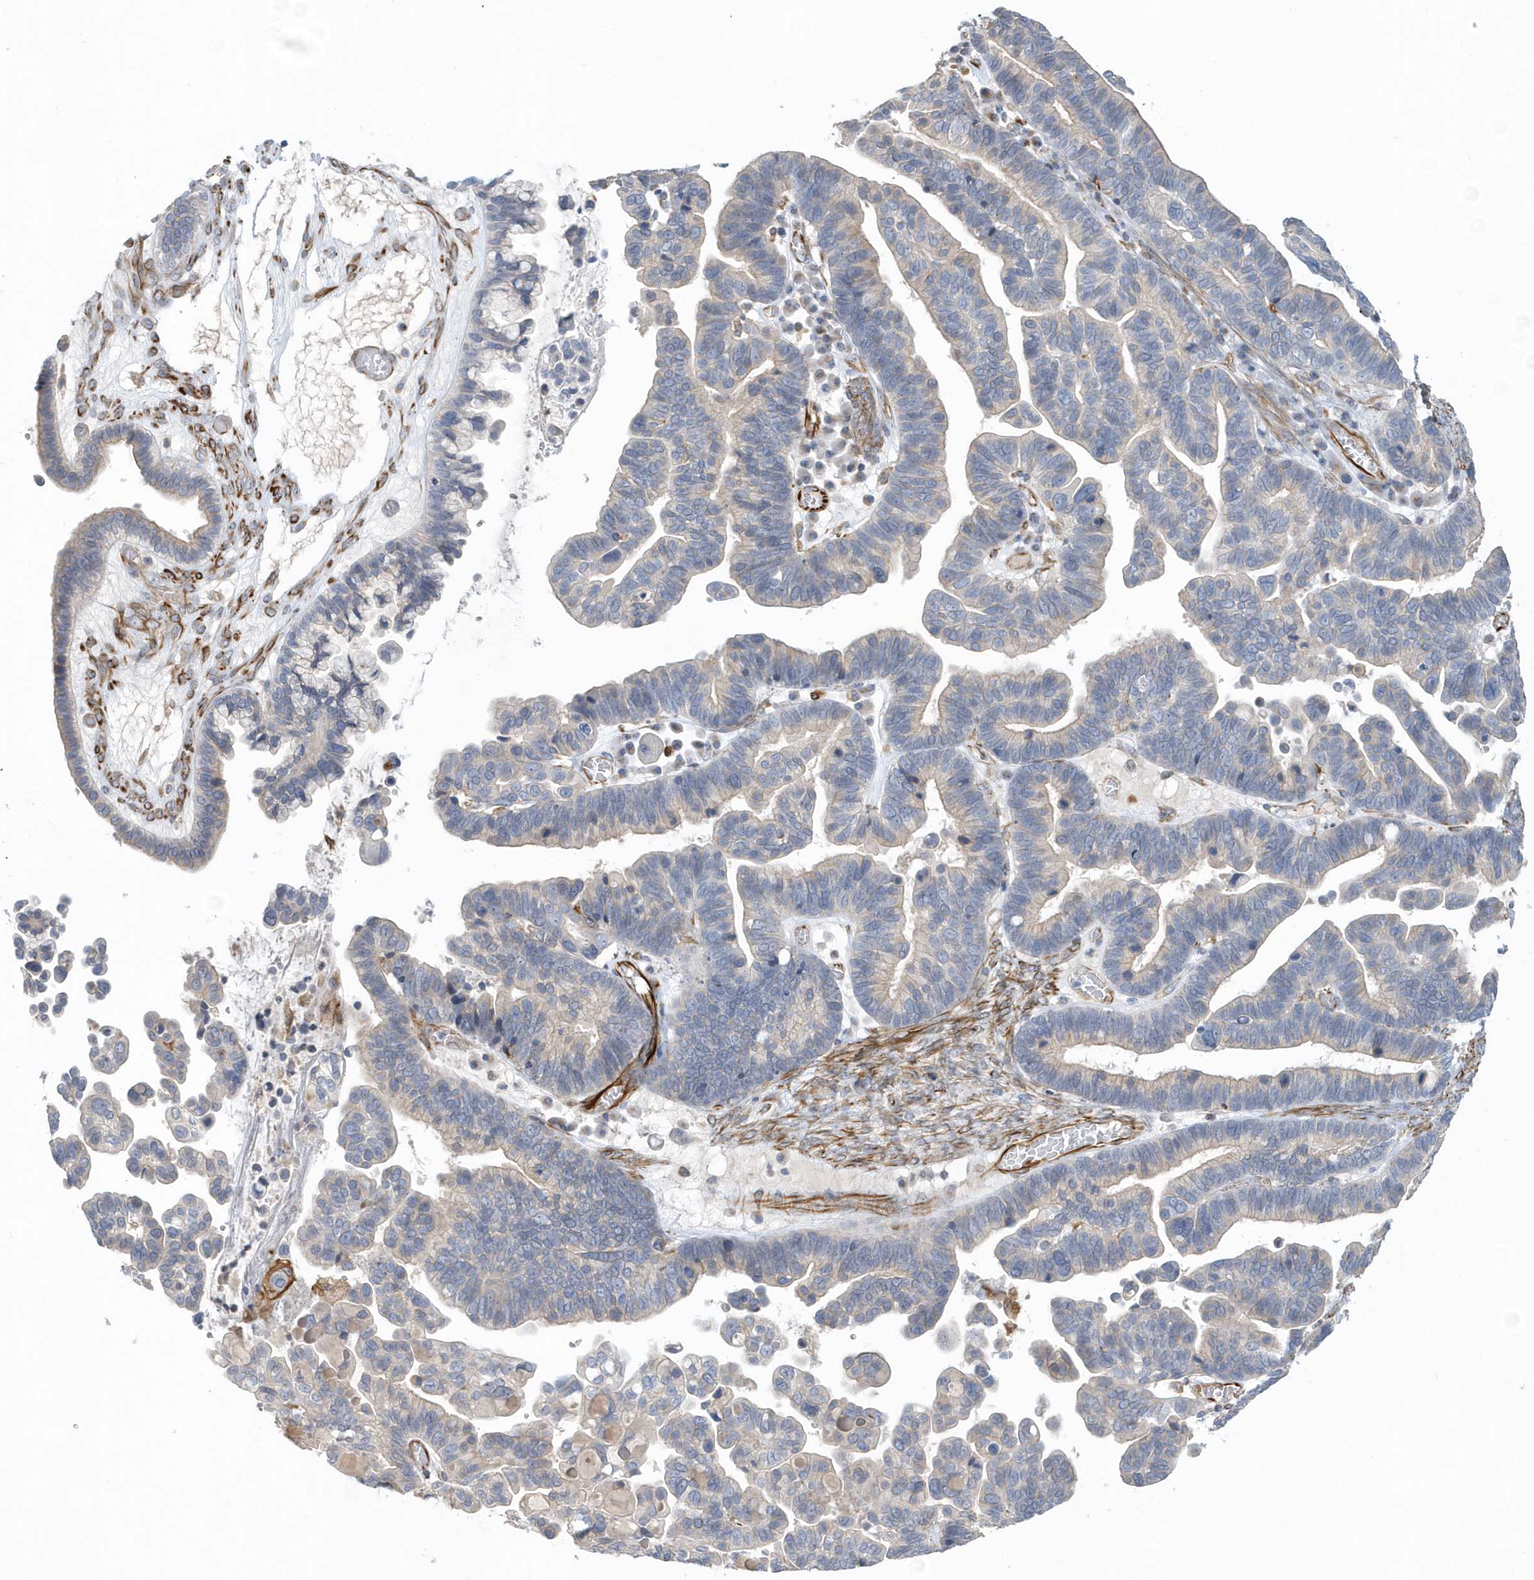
{"staining": {"intensity": "negative", "quantity": "none", "location": "none"}, "tissue": "ovarian cancer", "cell_type": "Tumor cells", "image_type": "cancer", "snomed": [{"axis": "morphology", "description": "Cystadenocarcinoma, serous, NOS"}, {"axis": "topography", "description": "Ovary"}], "caption": "IHC photomicrograph of ovarian serous cystadenocarcinoma stained for a protein (brown), which shows no positivity in tumor cells.", "gene": "RAB17", "patient": {"sex": "female", "age": 56}}